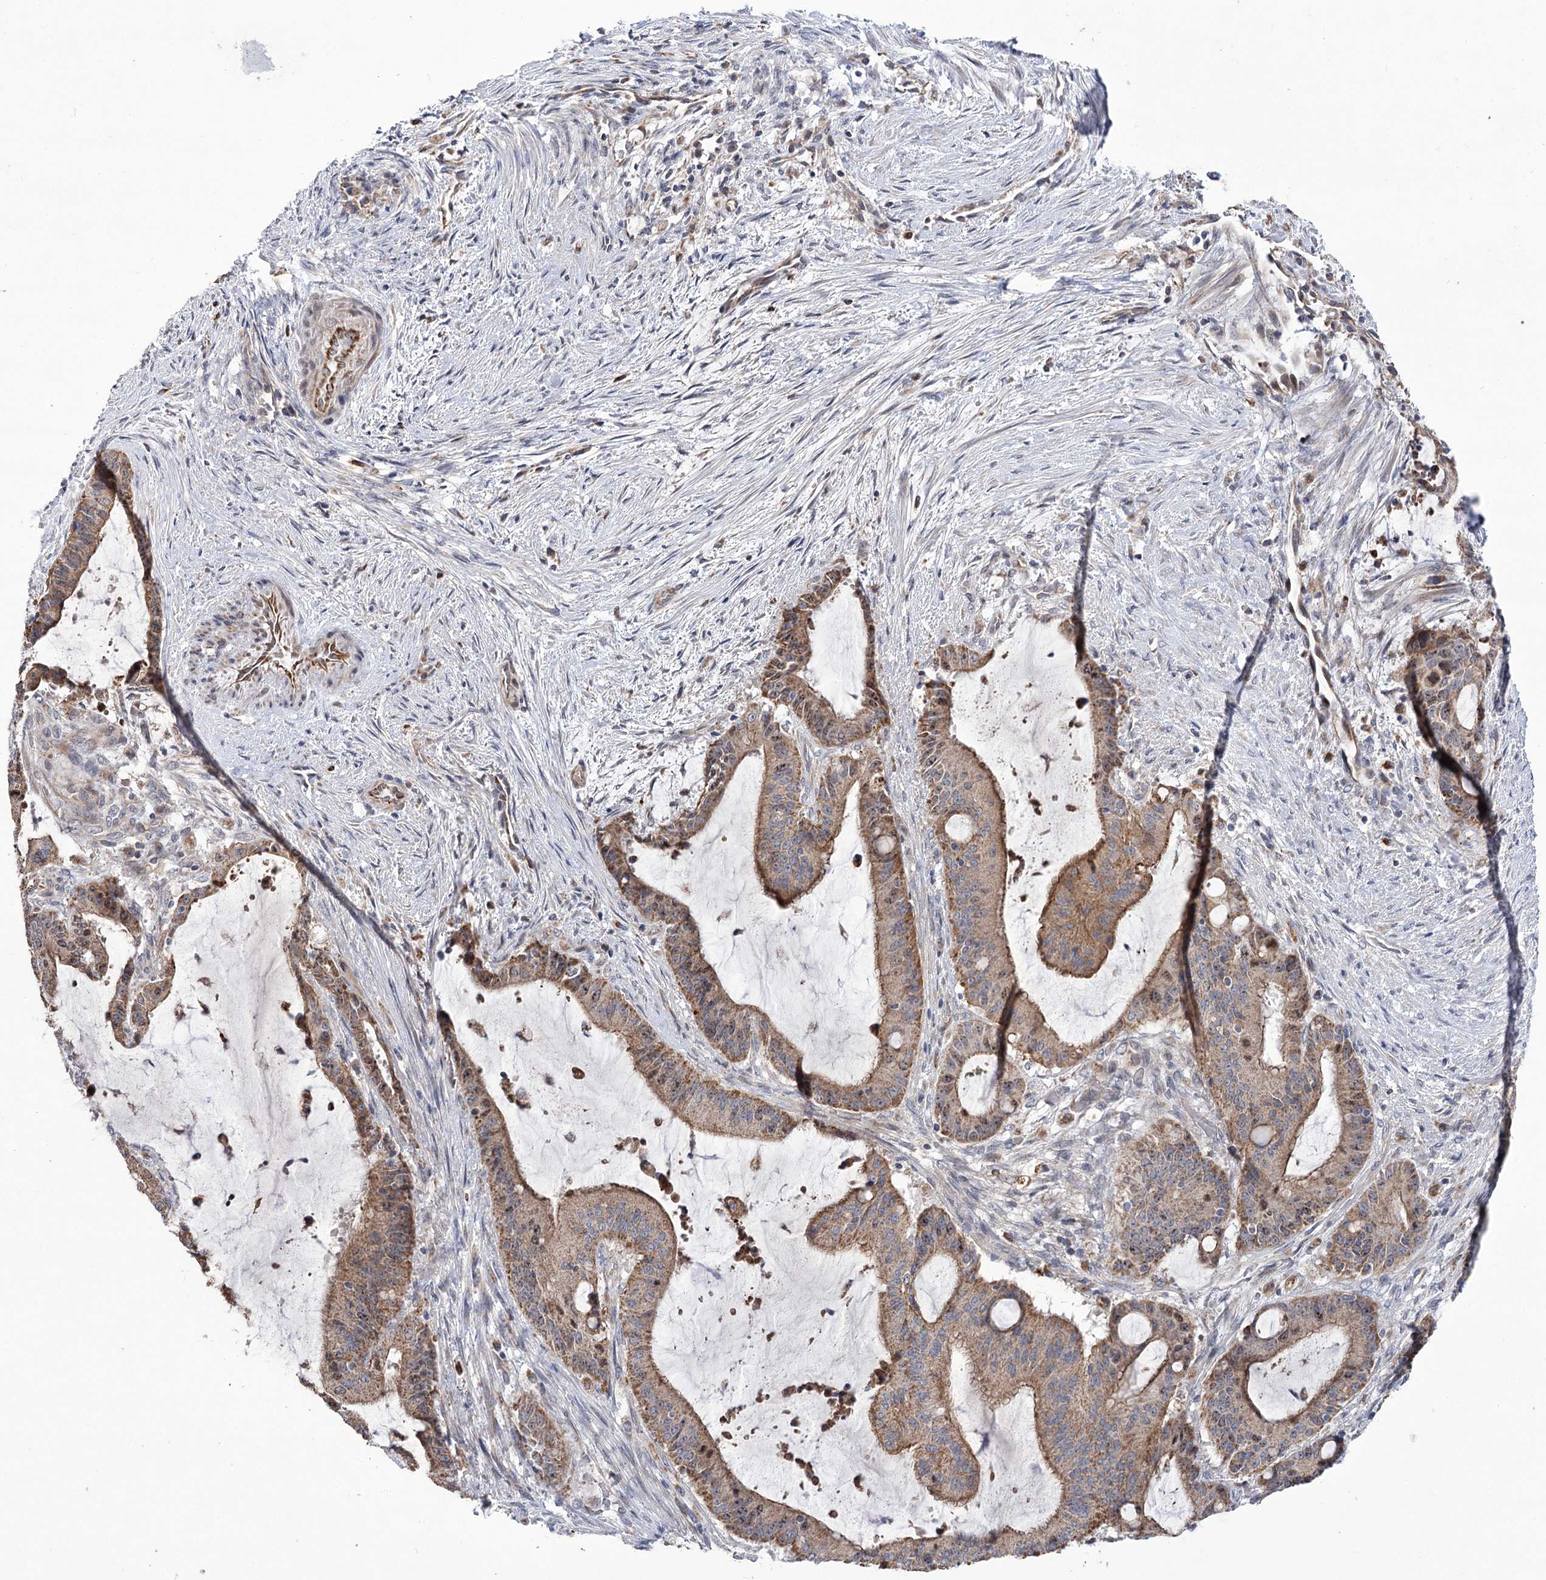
{"staining": {"intensity": "moderate", "quantity": ">75%", "location": "cytoplasmic/membranous"}, "tissue": "liver cancer", "cell_type": "Tumor cells", "image_type": "cancer", "snomed": [{"axis": "morphology", "description": "Normal tissue, NOS"}, {"axis": "morphology", "description": "Cholangiocarcinoma"}, {"axis": "topography", "description": "Liver"}, {"axis": "topography", "description": "Peripheral nerve tissue"}], "caption": "Cholangiocarcinoma (liver) stained with a brown dye shows moderate cytoplasmic/membranous positive staining in about >75% of tumor cells.", "gene": "ECHDC3", "patient": {"sex": "female", "age": 73}}